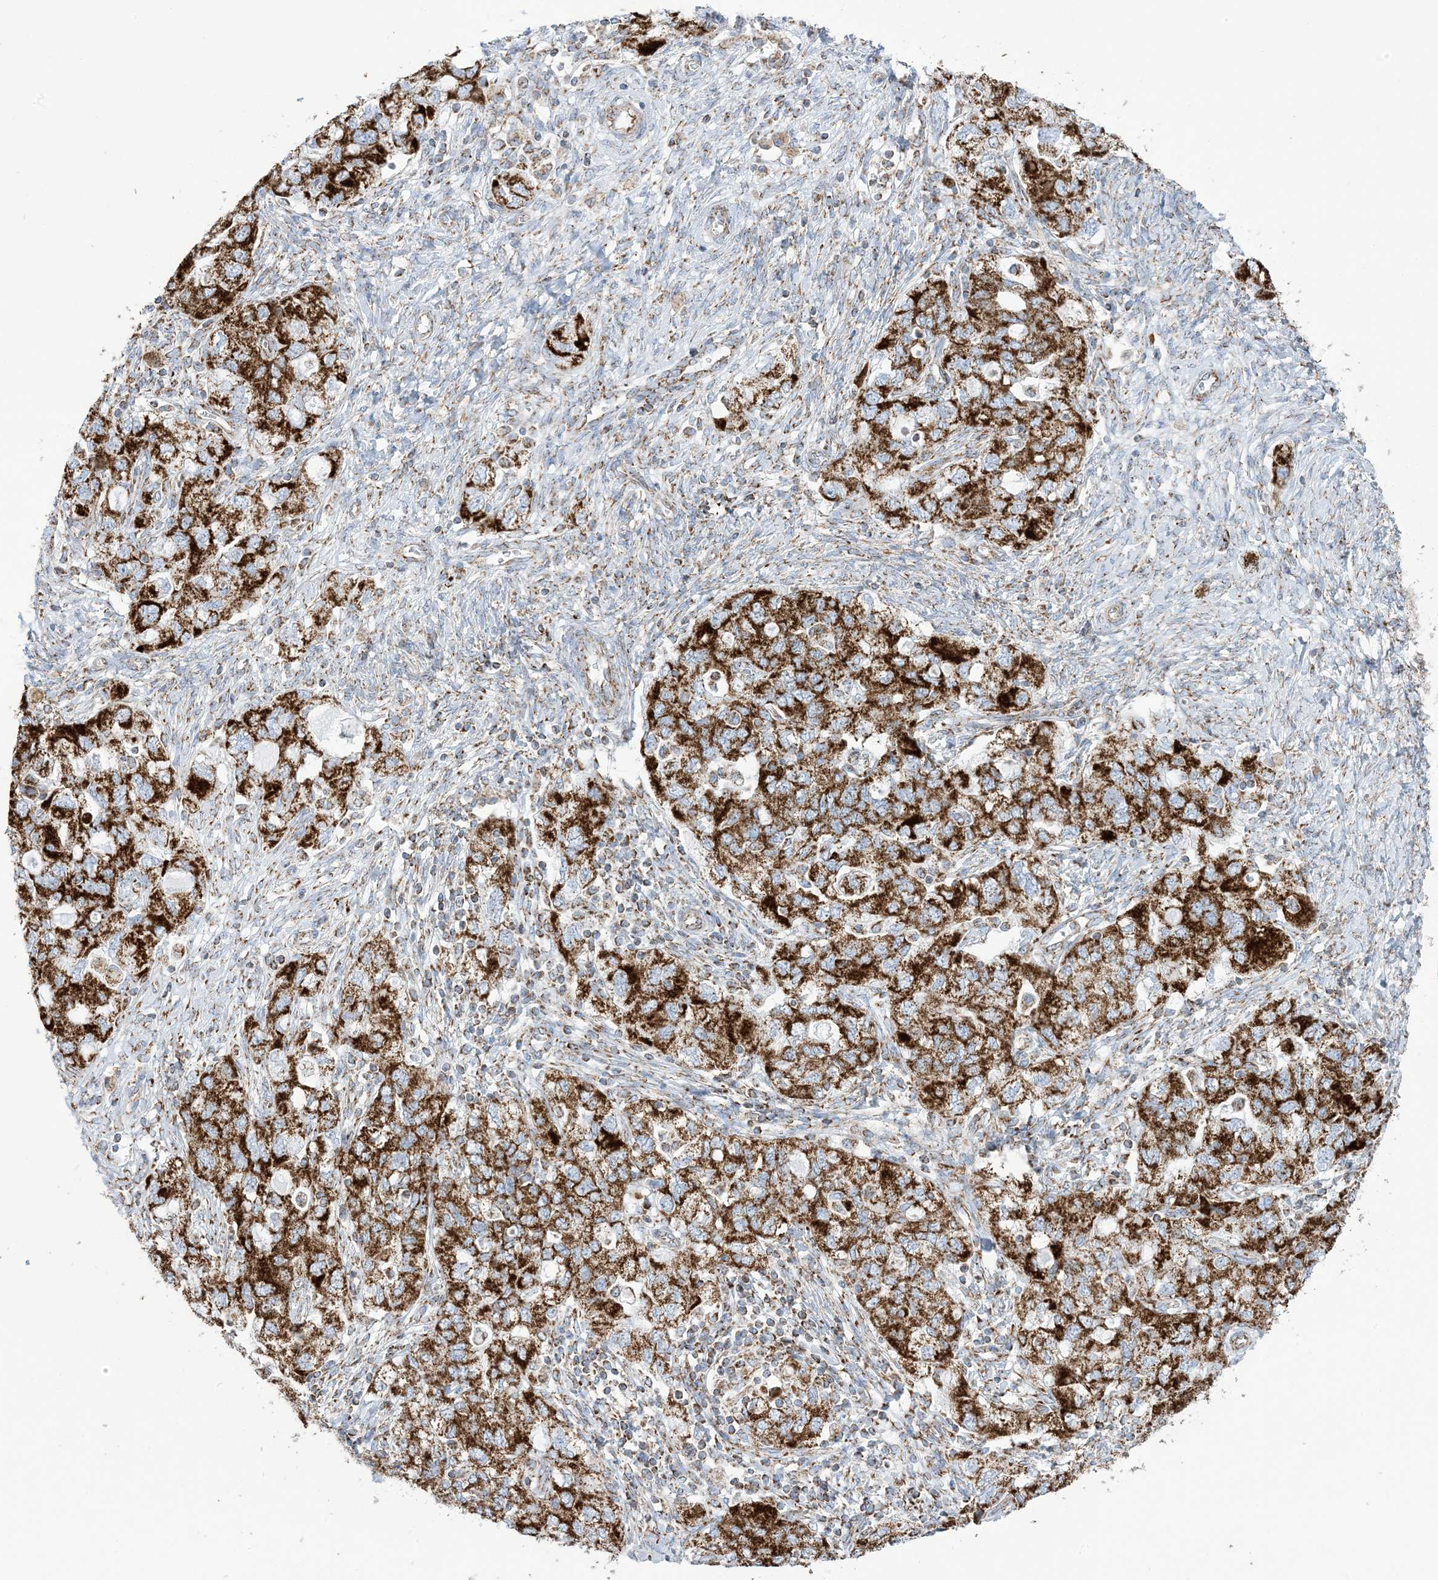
{"staining": {"intensity": "strong", "quantity": ">75%", "location": "cytoplasmic/membranous"}, "tissue": "ovarian cancer", "cell_type": "Tumor cells", "image_type": "cancer", "snomed": [{"axis": "morphology", "description": "Carcinoma, NOS"}, {"axis": "morphology", "description": "Cystadenocarcinoma, serous, NOS"}, {"axis": "topography", "description": "Ovary"}], "caption": "Ovarian cancer (serous cystadenocarcinoma) stained with immunohistochemistry (IHC) exhibits strong cytoplasmic/membranous expression in approximately >75% of tumor cells.", "gene": "SAMM50", "patient": {"sex": "female", "age": 69}}